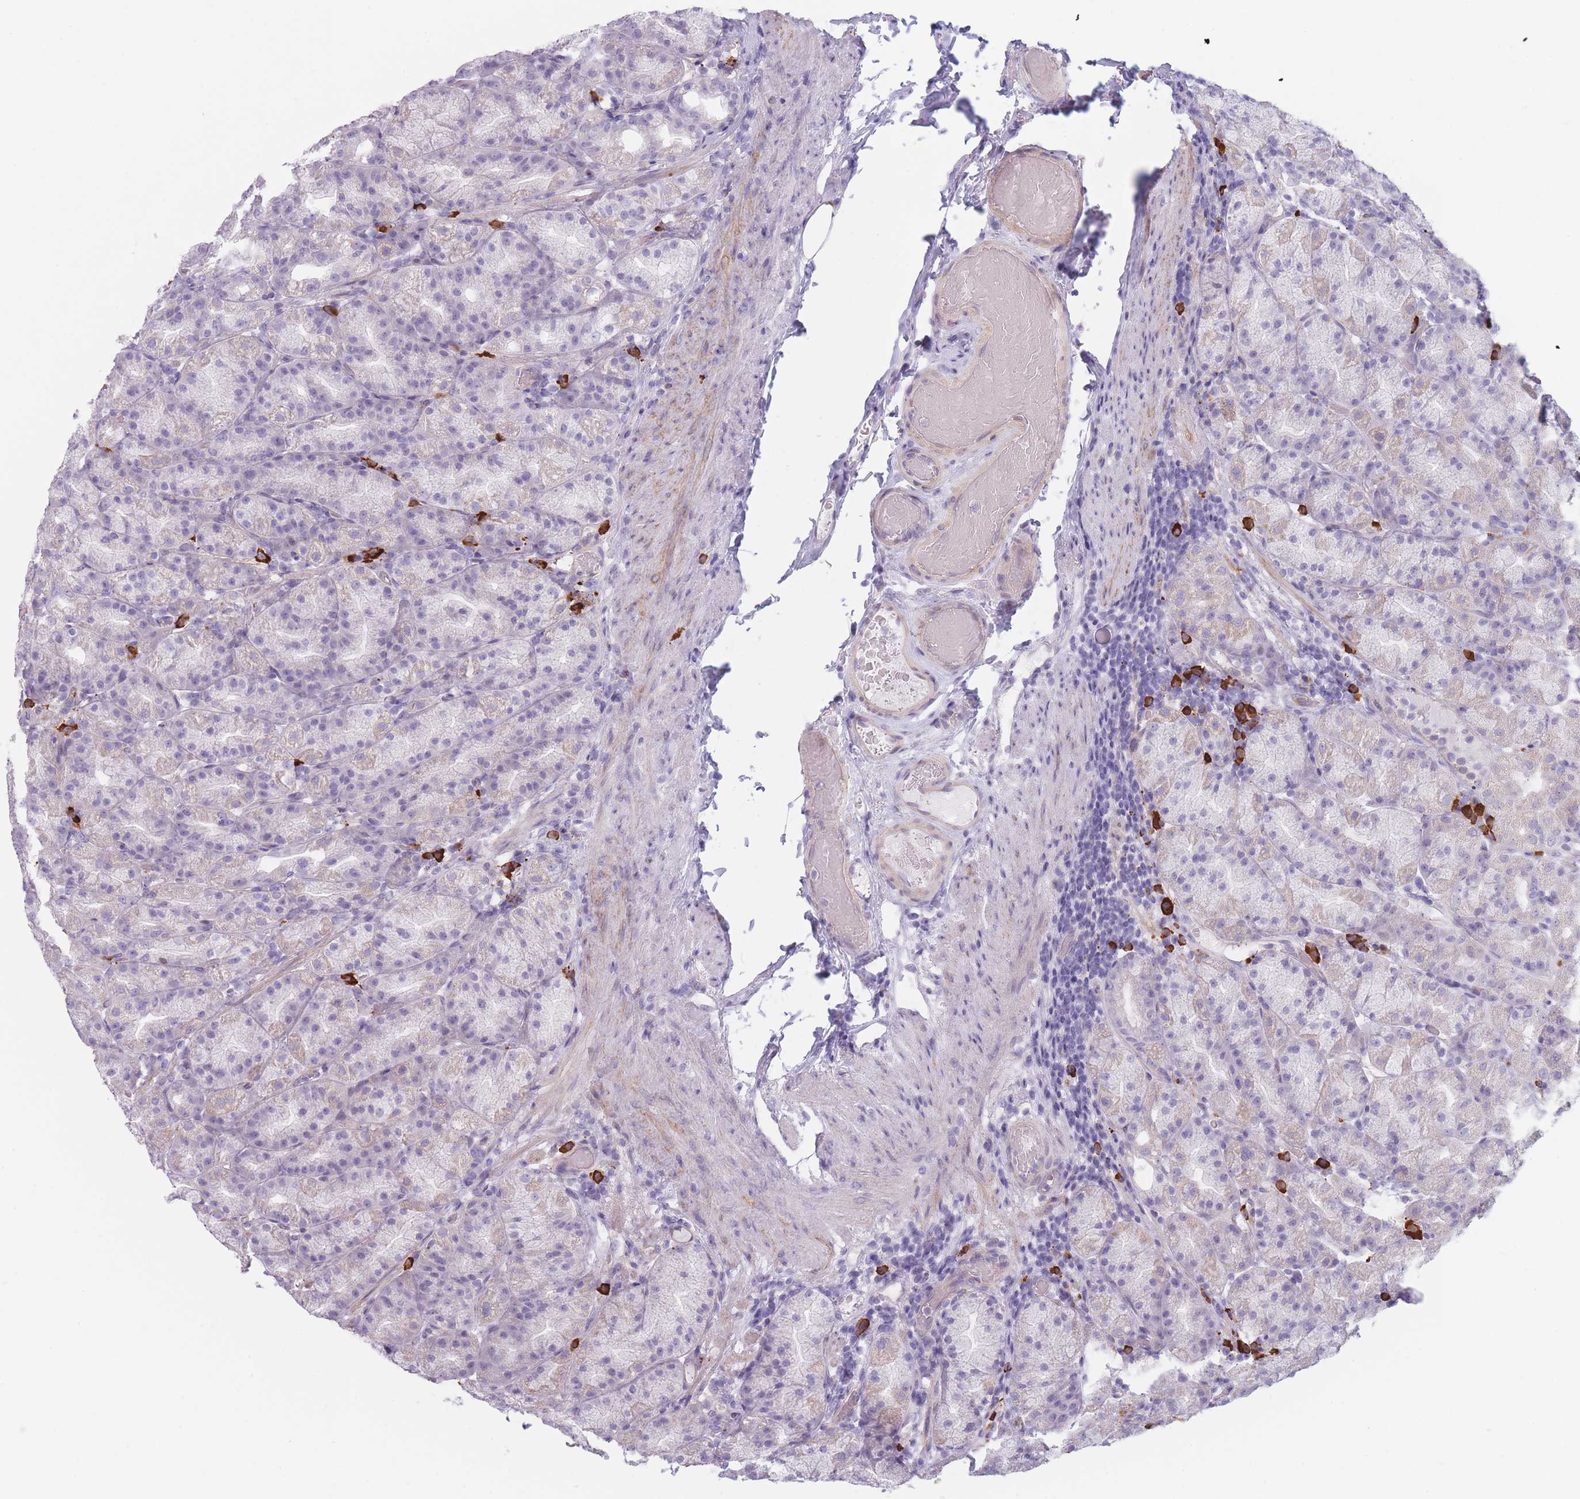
{"staining": {"intensity": "weak", "quantity": "<25%", "location": "cytoplasmic/membranous"}, "tissue": "stomach", "cell_type": "Glandular cells", "image_type": "normal", "snomed": [{"axis": "morphology", "description": "Normal tissue, NOS"}, {"axis": "topography", "description": "Stomach, upper"}, {"axis": "topography", "description": "Stomach"}], "caption": "The micrograph displays no significant expression in glandular cells of stomach.", "gene": "PLEKHG2", "patient": {"sex": "male", "age": 68}}